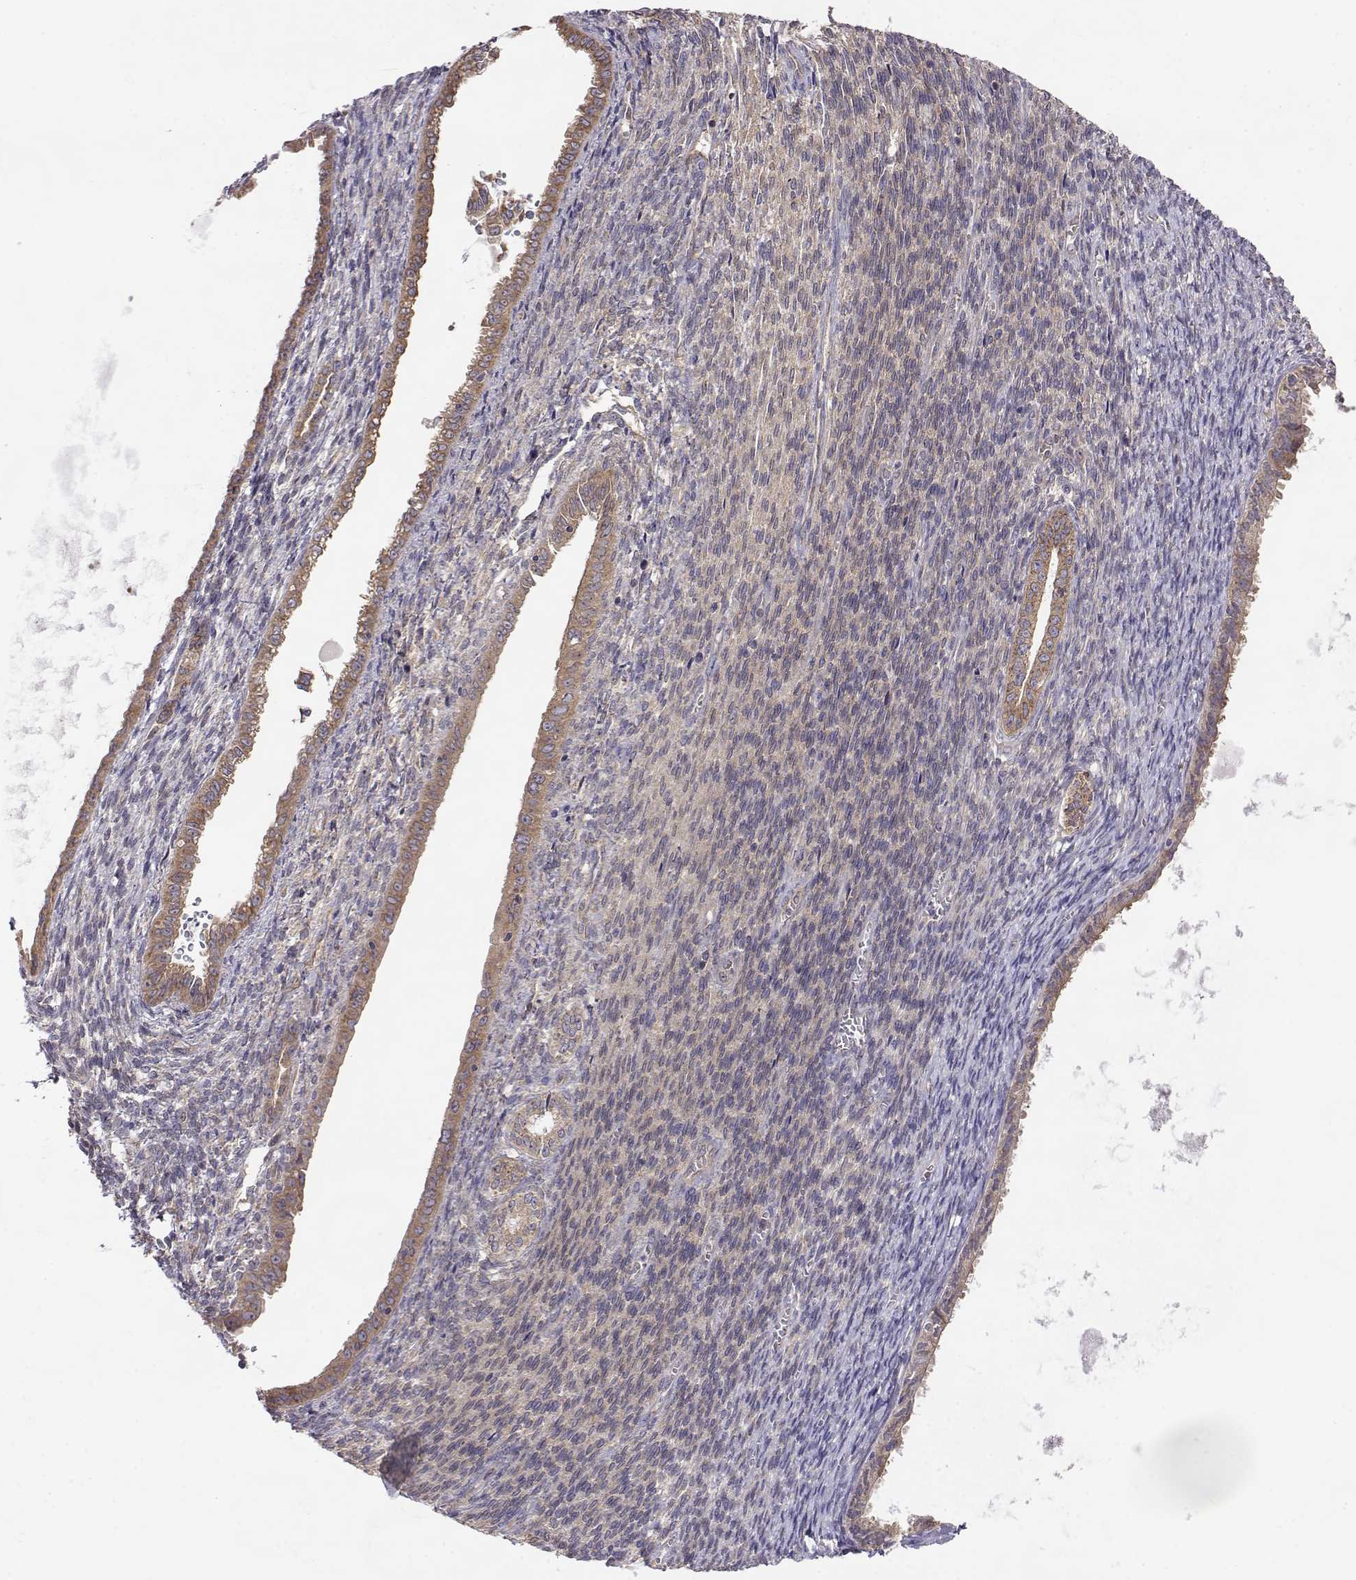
{"staining": {"intensity": "moderate", "quantity": ">75%", "location": "cytoplasmic/membranous"}, "tissue": "endometrial cancer", "cell_type": "Tumor cells", "image_type": "cancer", "snomed": [{"axis": "morphology", "description": "Adenocarcinoma, NOS"}, {"axis": "topography", "description": "Endometrium"}], "caption": "Immunohistochemistry histopathology image of neoplastic tissue: adenocarcinoma (endometrial) stained using IHC reveals medium levels of moderate protein expression localized specifically in the cytoplasmic/membranous of tumor cells, appearing as a cytoplasmic/membranous brown color.", "gene": "PAIP1", "patient": {"sex": "female", "age": 86}}